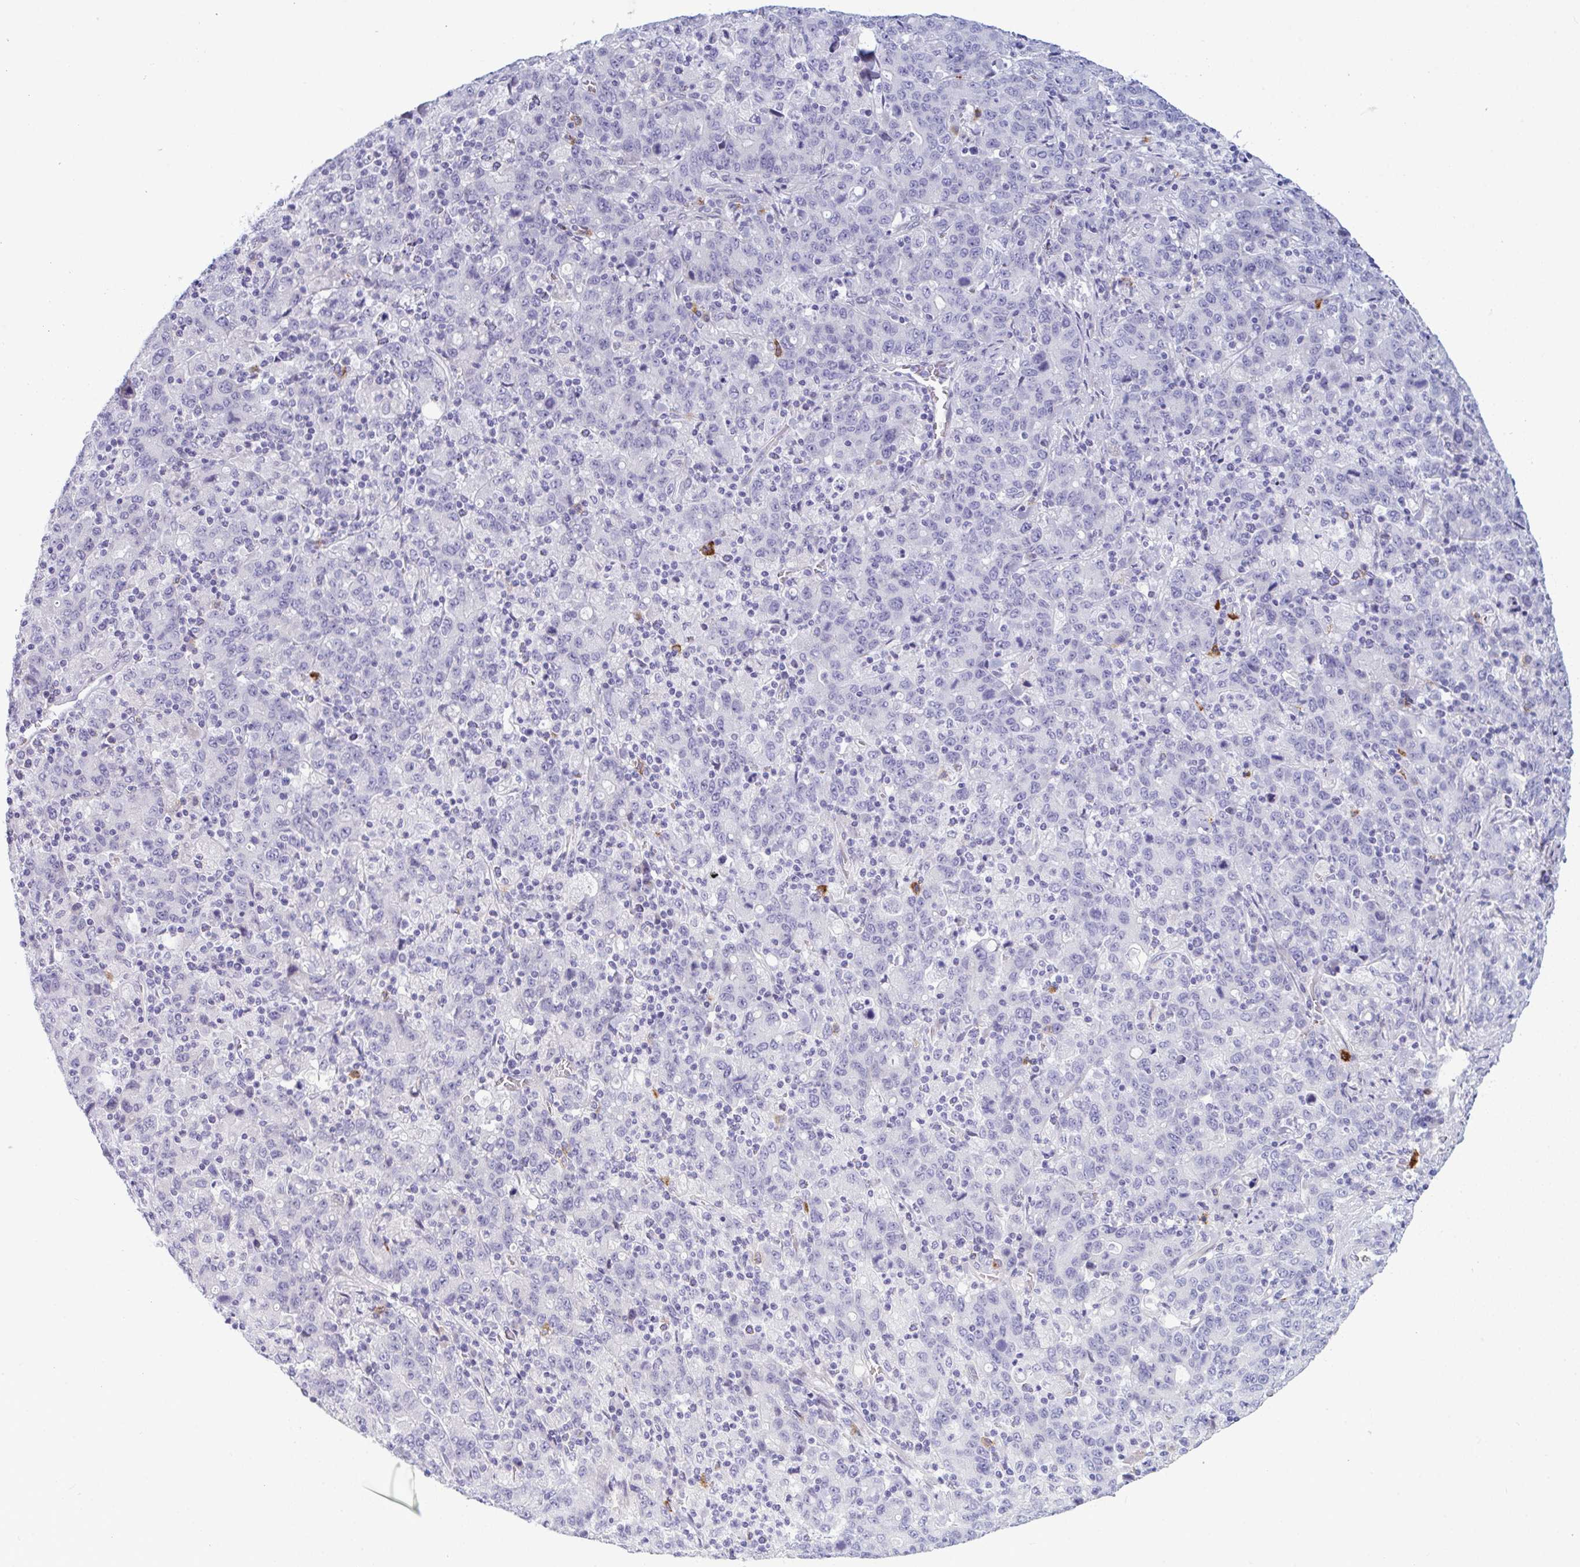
{"staining": {"intensity": "negative", "quantity": "none", "location": "none"}, "tissue": "stomach cancer", "cell_type": "Tumor cells", "image_type": "cancer", "snomed": [{"axis": "morphology", "description": "Adenocarcinoma, NOS"}, {"axis": "topography", "description": "Stomach, upper"}], "caption": "Histopathology image shows no significant protein staining in tumor cells of stomach cancer (adenocarcinoma). Brightfield microscopy of immunohistochemistry stained with DAB (3,3'-diaminobenzidine) (brown) and hematoxylin (blue), captured at high magnification.", "gene": "ZNF684", "patient": {"sex": "male", "age": 69}}